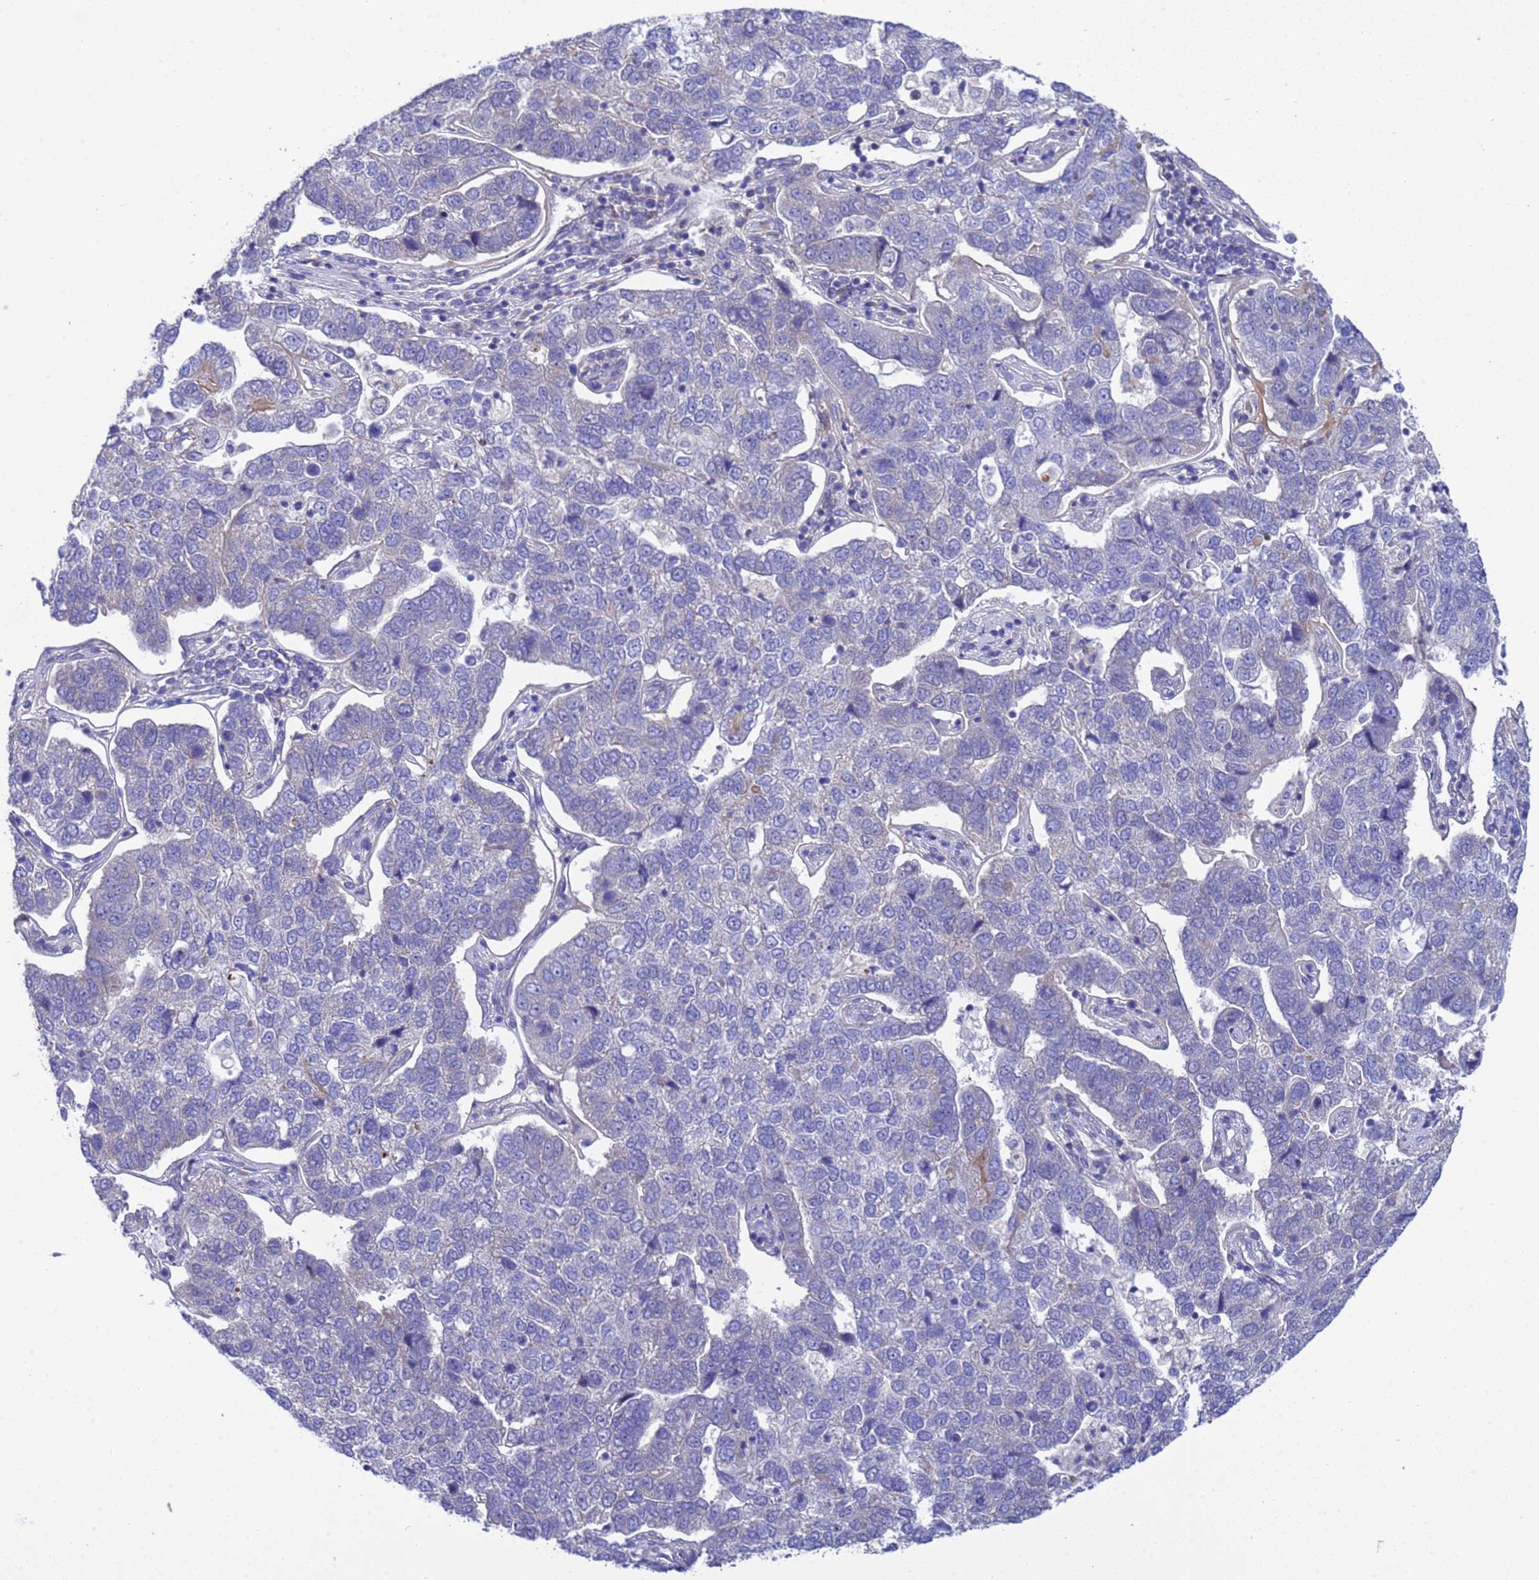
{"staining": {"intensity": "negative", "quantity": "none", "location": "none"}, "tissue": "pancreatic cancer", "cell_type": "Tumor cells", "image_type": "cancer", "snomed": [{"axis": "morphology", "description": "Adenocarcinoma, NOS"}, {"axis": "topography", "description": "Pancreas"}], "caption": "Pancreatic adenocarcinoma stained for a protein using IHC reveals no expression tumor cells.", "gene": "RC3H2", "patient": {"sex": "female", "age": 61}}